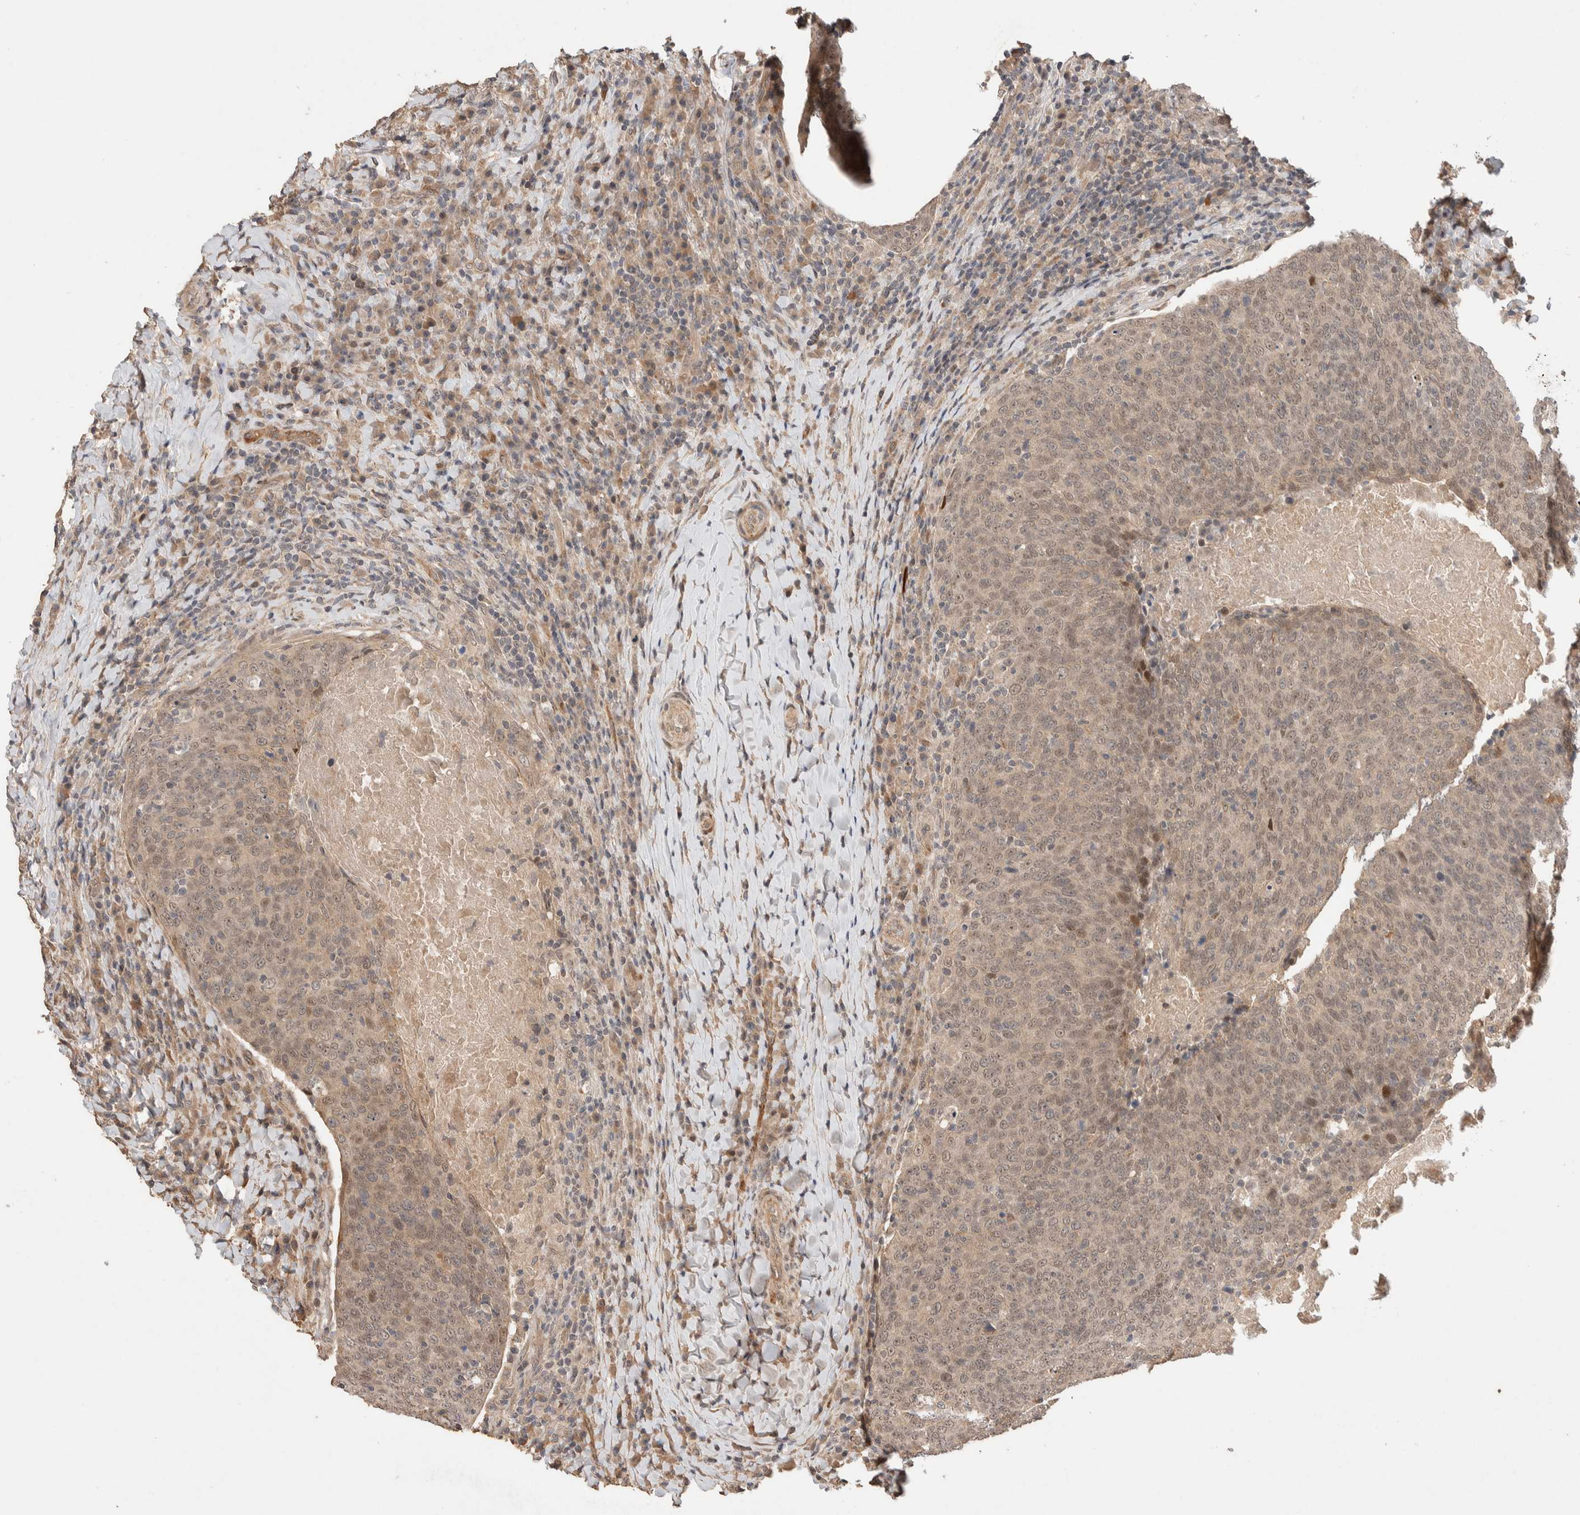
{"staining": {"intensity": "weak", "quantity": ">75%", "location": "cytoplasmic/membranous,nuclear"}, "tissue": "head and neck cancer", "cell_type": "Tumor cells", "image_type": "cancer", "snomed": [{"axis": "morphology", "description": "Squamous cell carcinoma, NOS"}, {"axis": "morphology", "description": "Squamous cell carcinoma, metastatic, NOS"}, {"axis": "topography", "description": "Lymph node"}, {"axis": "topography", "description": "Head-Neck"}], "caption": "Immunohistochemical staining of head and neck cancer (squamous cell carcinoma) exhibits weak cytoplasmic/membranous and nuclear protein expression in about >75% of tumor cells. (DAB IHC with brightfield microscopy, high magnification).", "gene": "PRDM15", "patient": {"sex": "male", "age": 62}}